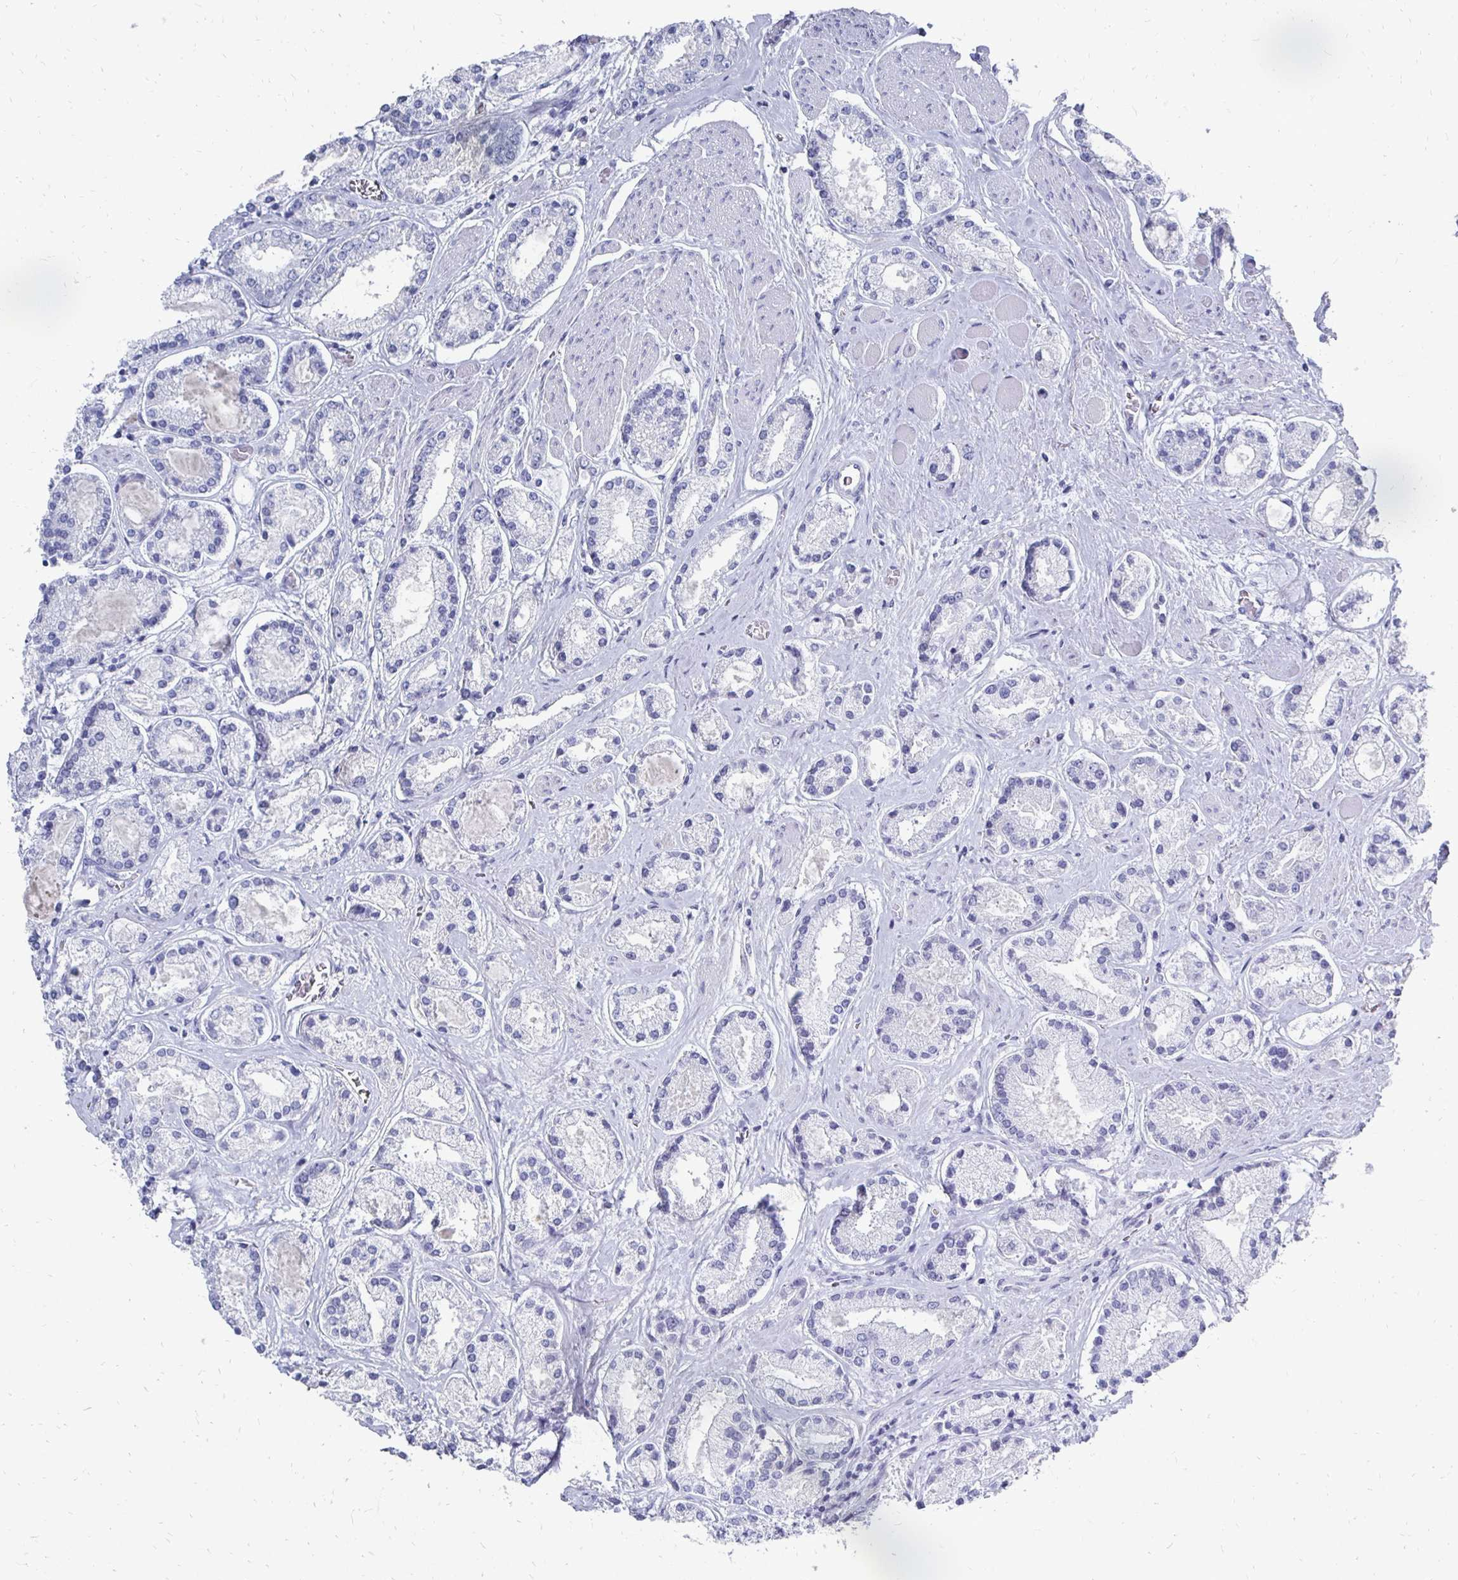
{"staining": {"intensity": "negative", "quantity": "none", "location": "none"}, "tissue": "prostate cancer", "cell_type": "Tumor cells", "image_type": "cancer", "snomed": [{"axis": "morphology", "description": "Adenocarcinoma, High grade"}, {"axis": "topography", "description": "Prostate"}], "caption": "The photomicrograph reveals no significant positivity in tumor cells of adenocarcinoma (high-grade) (prostate).", "gene": "SYCP3", "patient": {"sex": "male", "age": 67}}